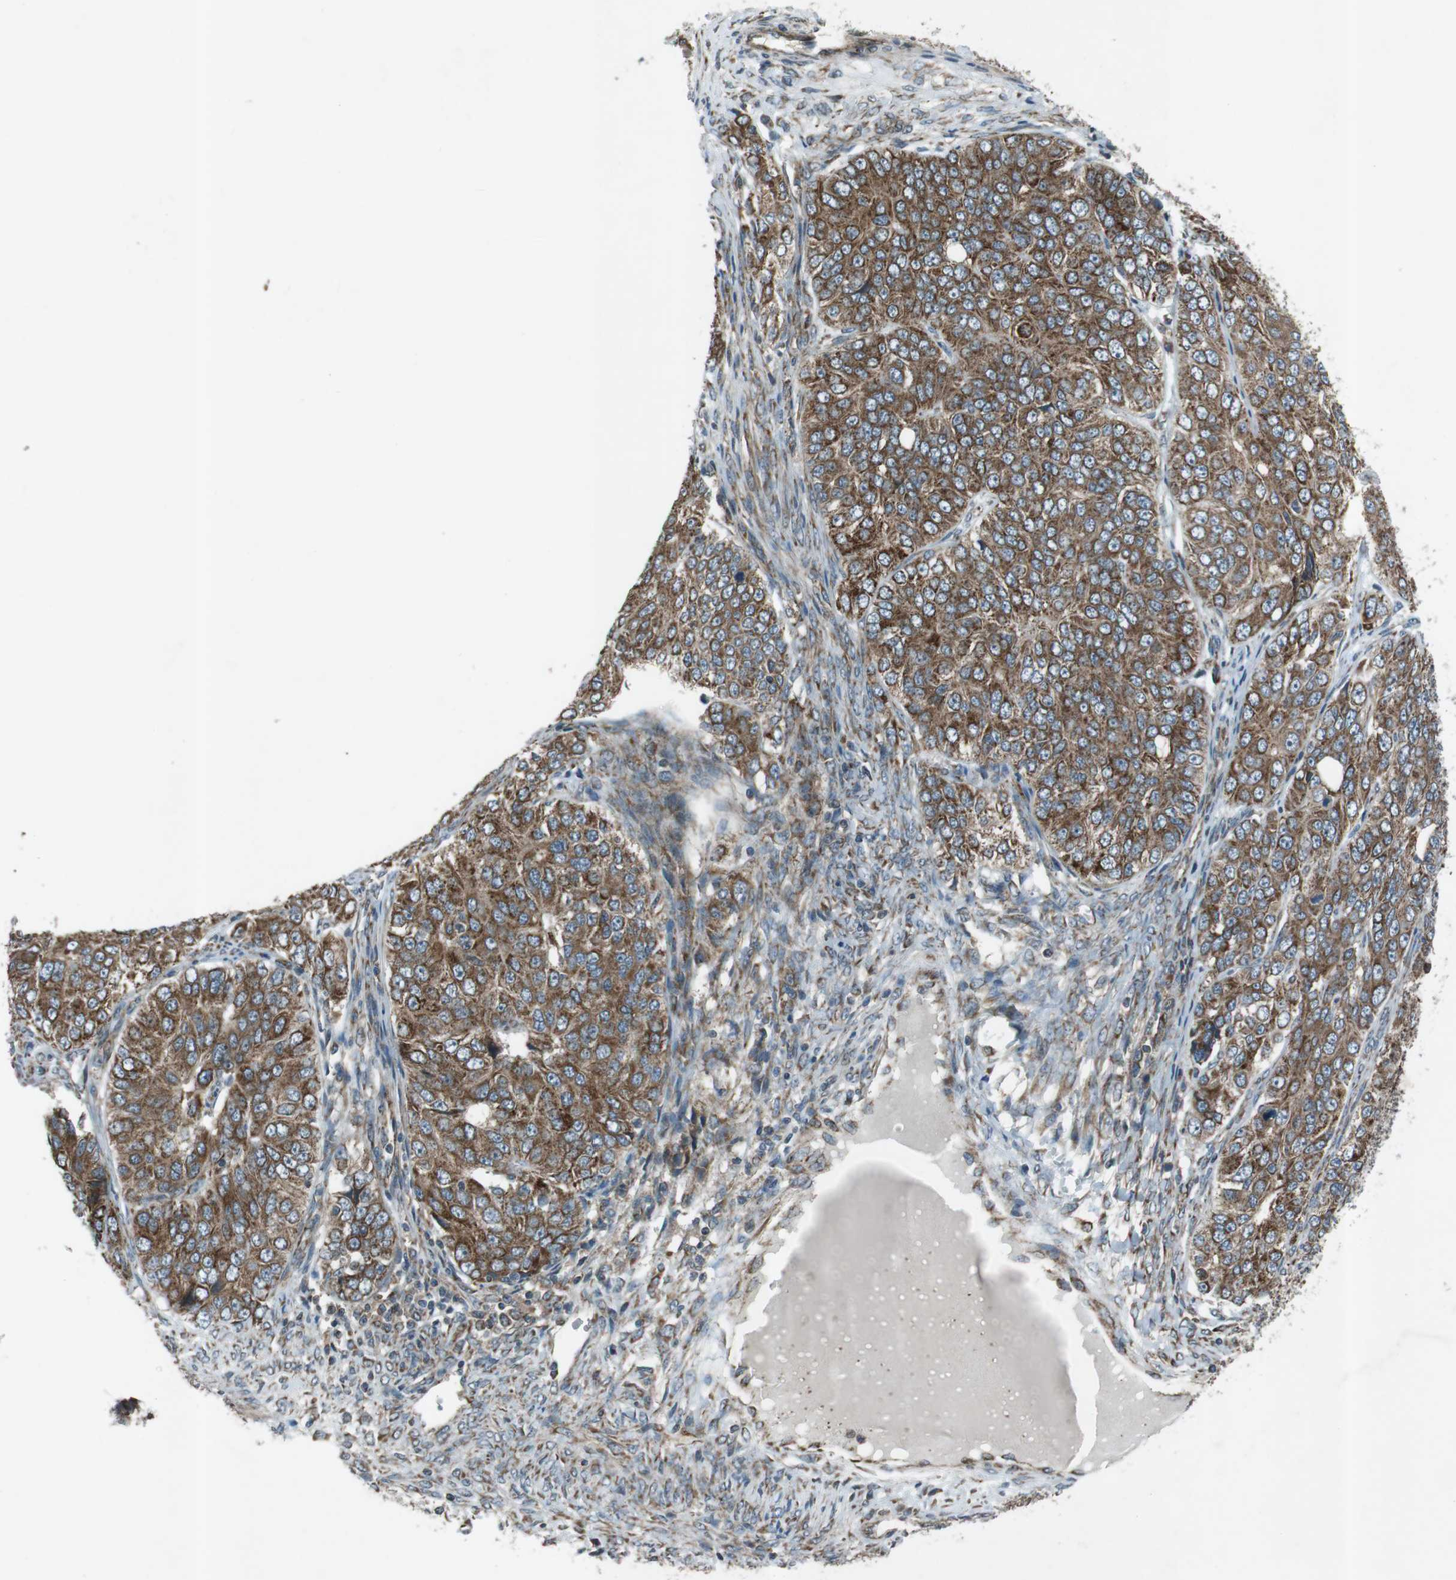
{"staining": {"intensity": "moderate", "quantity": ">75%", "location": "cytoplasmic/membranous"}, "tissue": "ovarian cancer", "cell_type": "Tumor cells", "image_type": "cancer", "snomed": [{"axis": "morphology", "description": "Carcinoma, endometroid"}, {"axis": "topography", "description": "Ovary"}], "caption": "Human ovarian cancer (endometroid carcinoma) stained for a protein (brown) shows moderate cytoplasmic/membranous positive expression in approximately >75% of tumor cells.", "gene": "SLC41A1", "patient": {"sex": "female", "age": 51}}